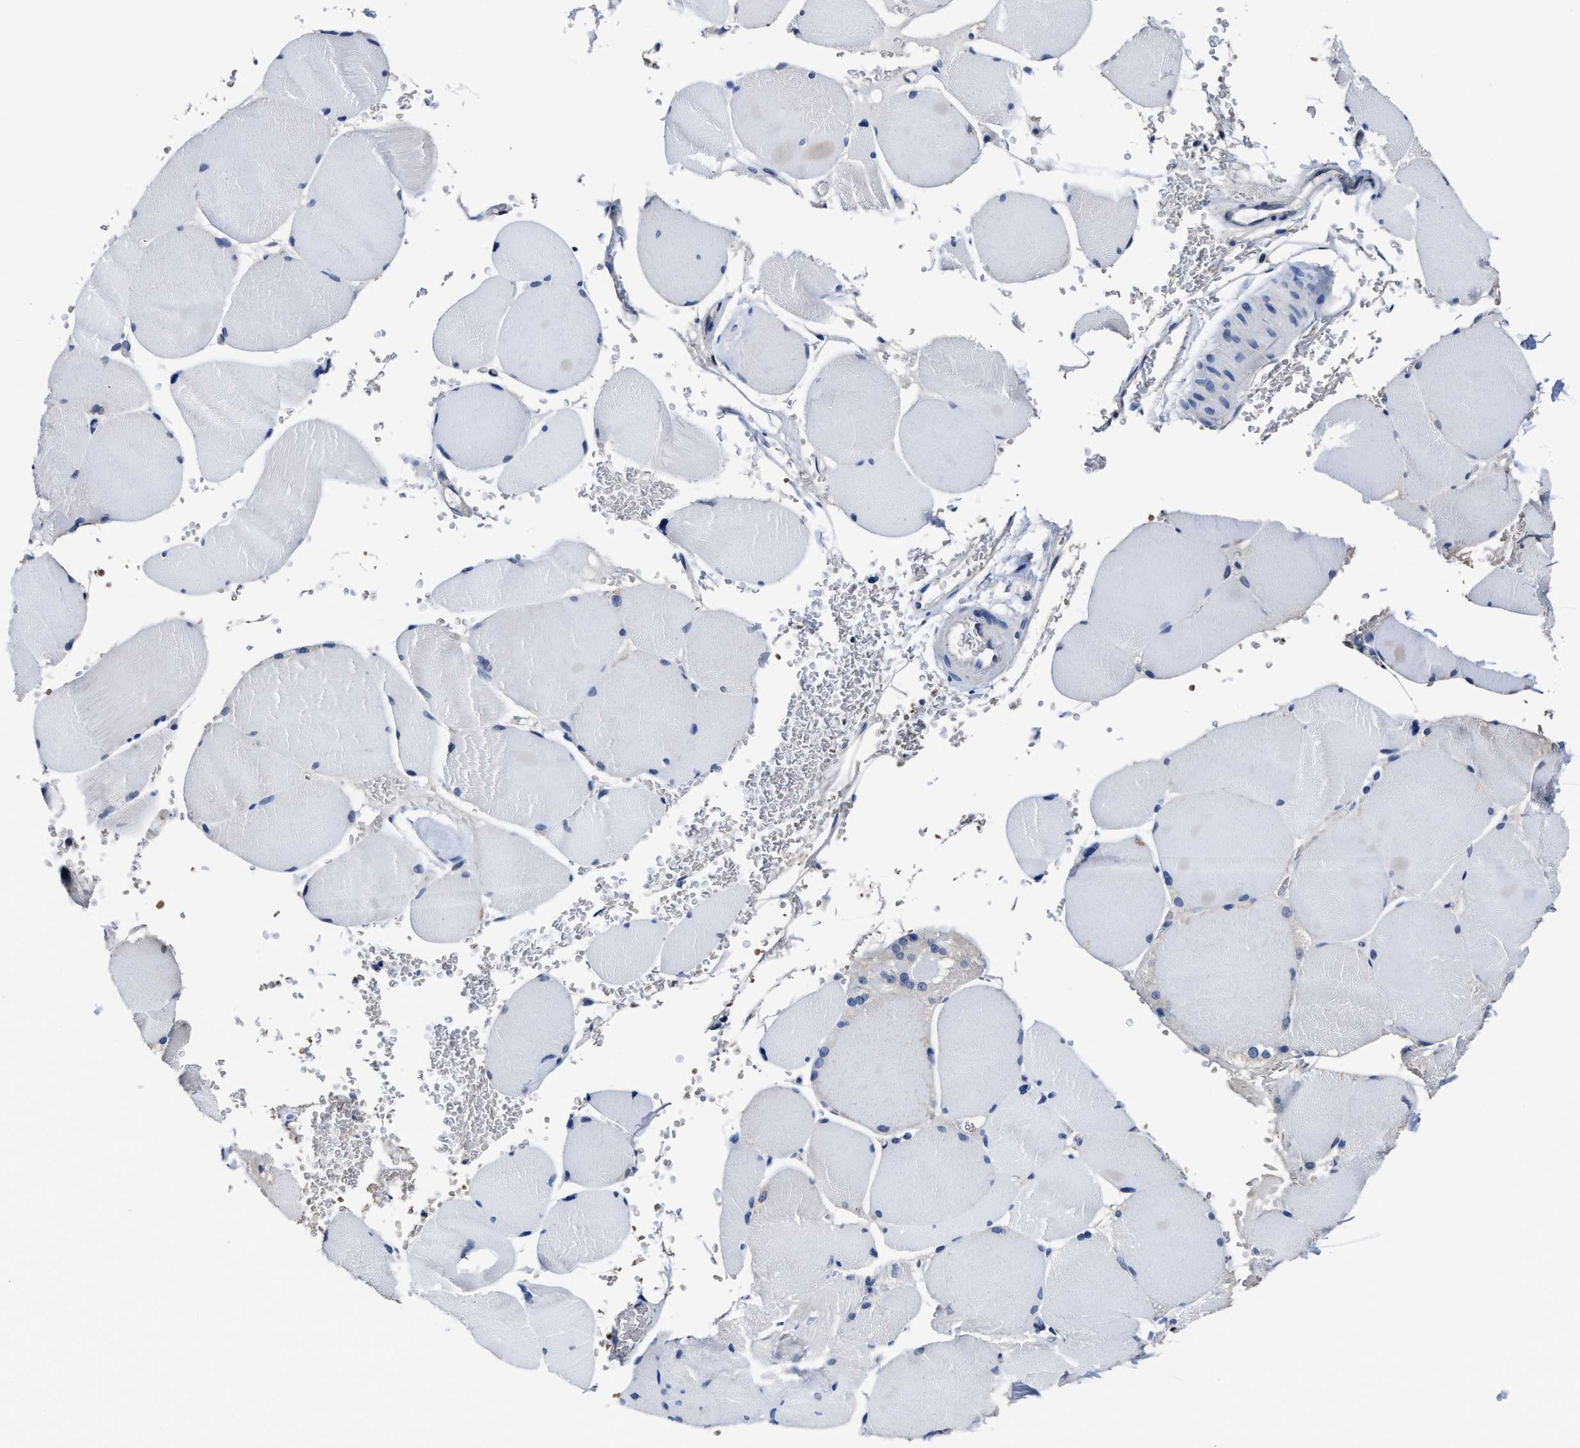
{"staining": {"intensity": "negative", "quantity": "none", "location": "none"}, "tissue": "skeletal muscle", "cell_type": "Myocytes", "image_type": "normal", "snomed": [{"axis": "morphology", "description": "Normal tissue, NOS"}, {"axis": "topography", "description": "Skin"}, {"axis": "topography", "description": "Skeletal muscle"}], "caption": "IHC image of unremarkable skeletal muscle: human skeletal muscle stained with DAB shows no significant protein positivity in myocytes.", "gene": "GHITM", "patient": {"sex": "male", "age": 83}}